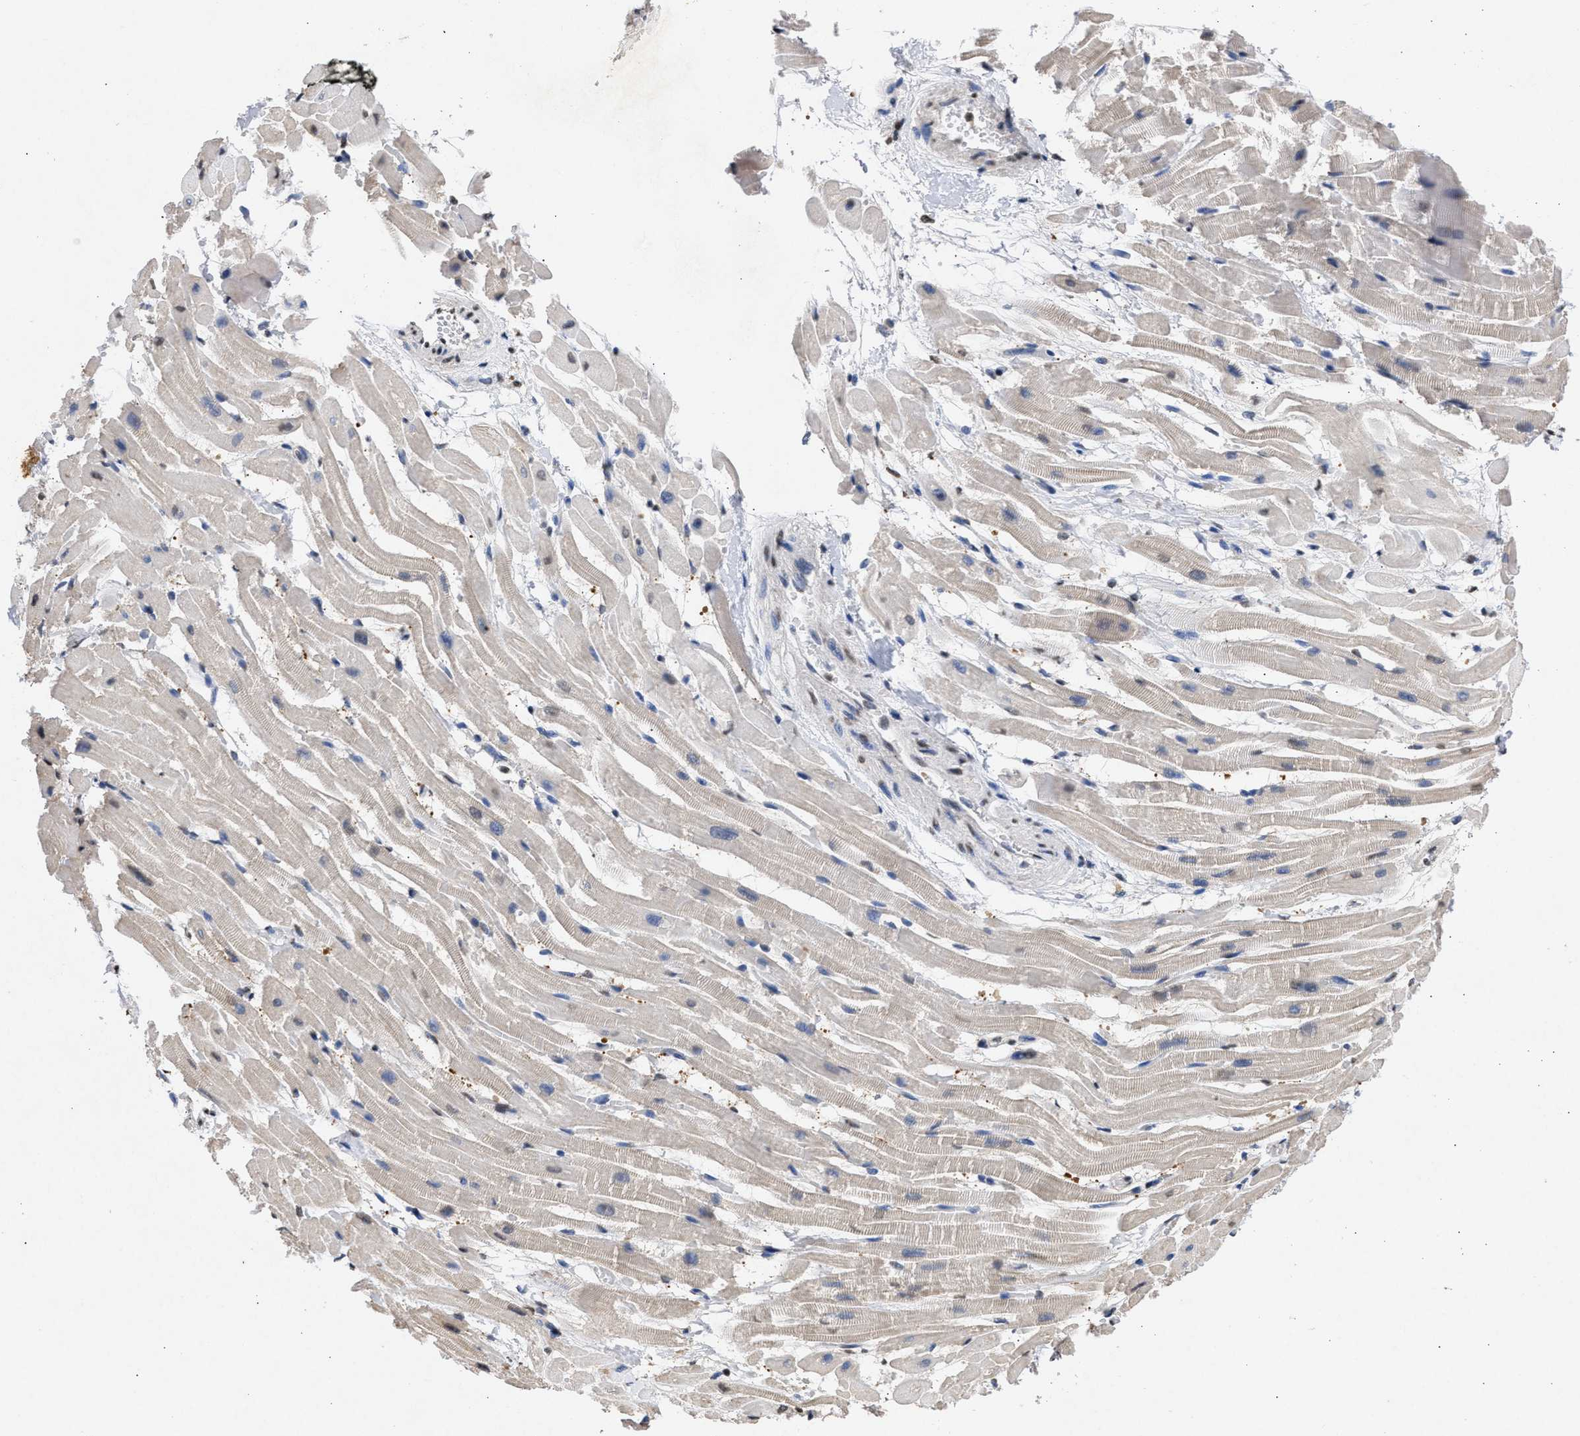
{"staining": {"intensity": "moderate", "quantity": "<25%", "location": "cytoplasmic/membranous"}, "tissue": "heart muscle", "cell_type": "Cardiomyocytes", "image_type": "normal", "snomed": [{"axis": "morphology", "description": "Normal tissue, NOS"}, {"axis": "topography", "description": "Heart"}], "caption": "Protein positivity by immunohistochemistry displays moderate cytoplasmic/membranous staining in about <25% of cardiomyocytes in benign heart muscle.", "gene": "NUP35", "patient": {"sex": "male", "age": 45}}